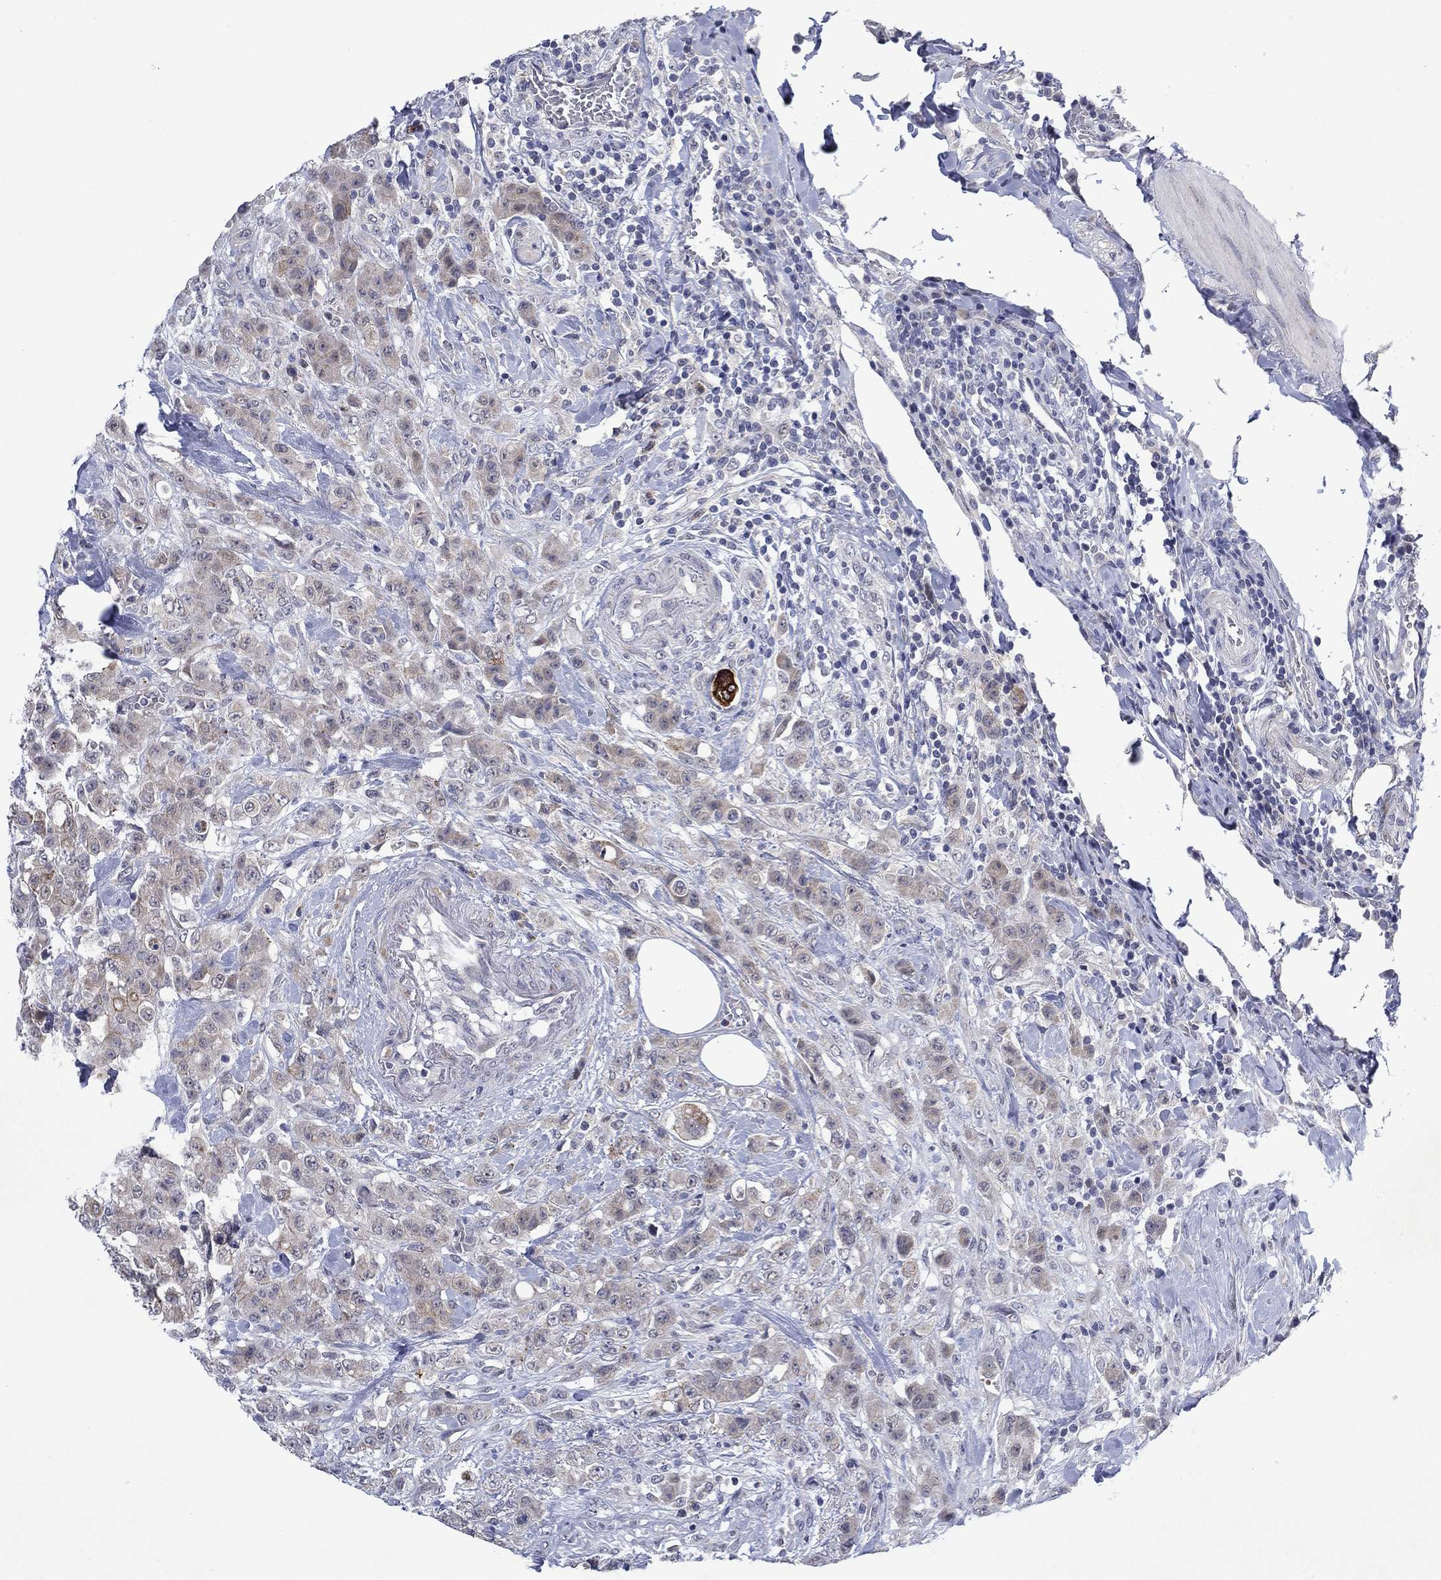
{"staining": {"intensity": "negative", "quantity": "none", "location": "none"}, "tissue": "colorectal cancer", "cell_type": "Tumor cells", "image_type": "cancer", "snomed": [{"axis": "morphology", "description": "Adenocarcinoma, NOS"}, {"axis": "topography", "description": "Colon"}], "caption": "A micrograph of colorectal adenocarcinoma stained for a protein demonstrates no brown staining in tumor cells.", "gene": "SDC1", "patient": {"sex": "female", "age": 69}}